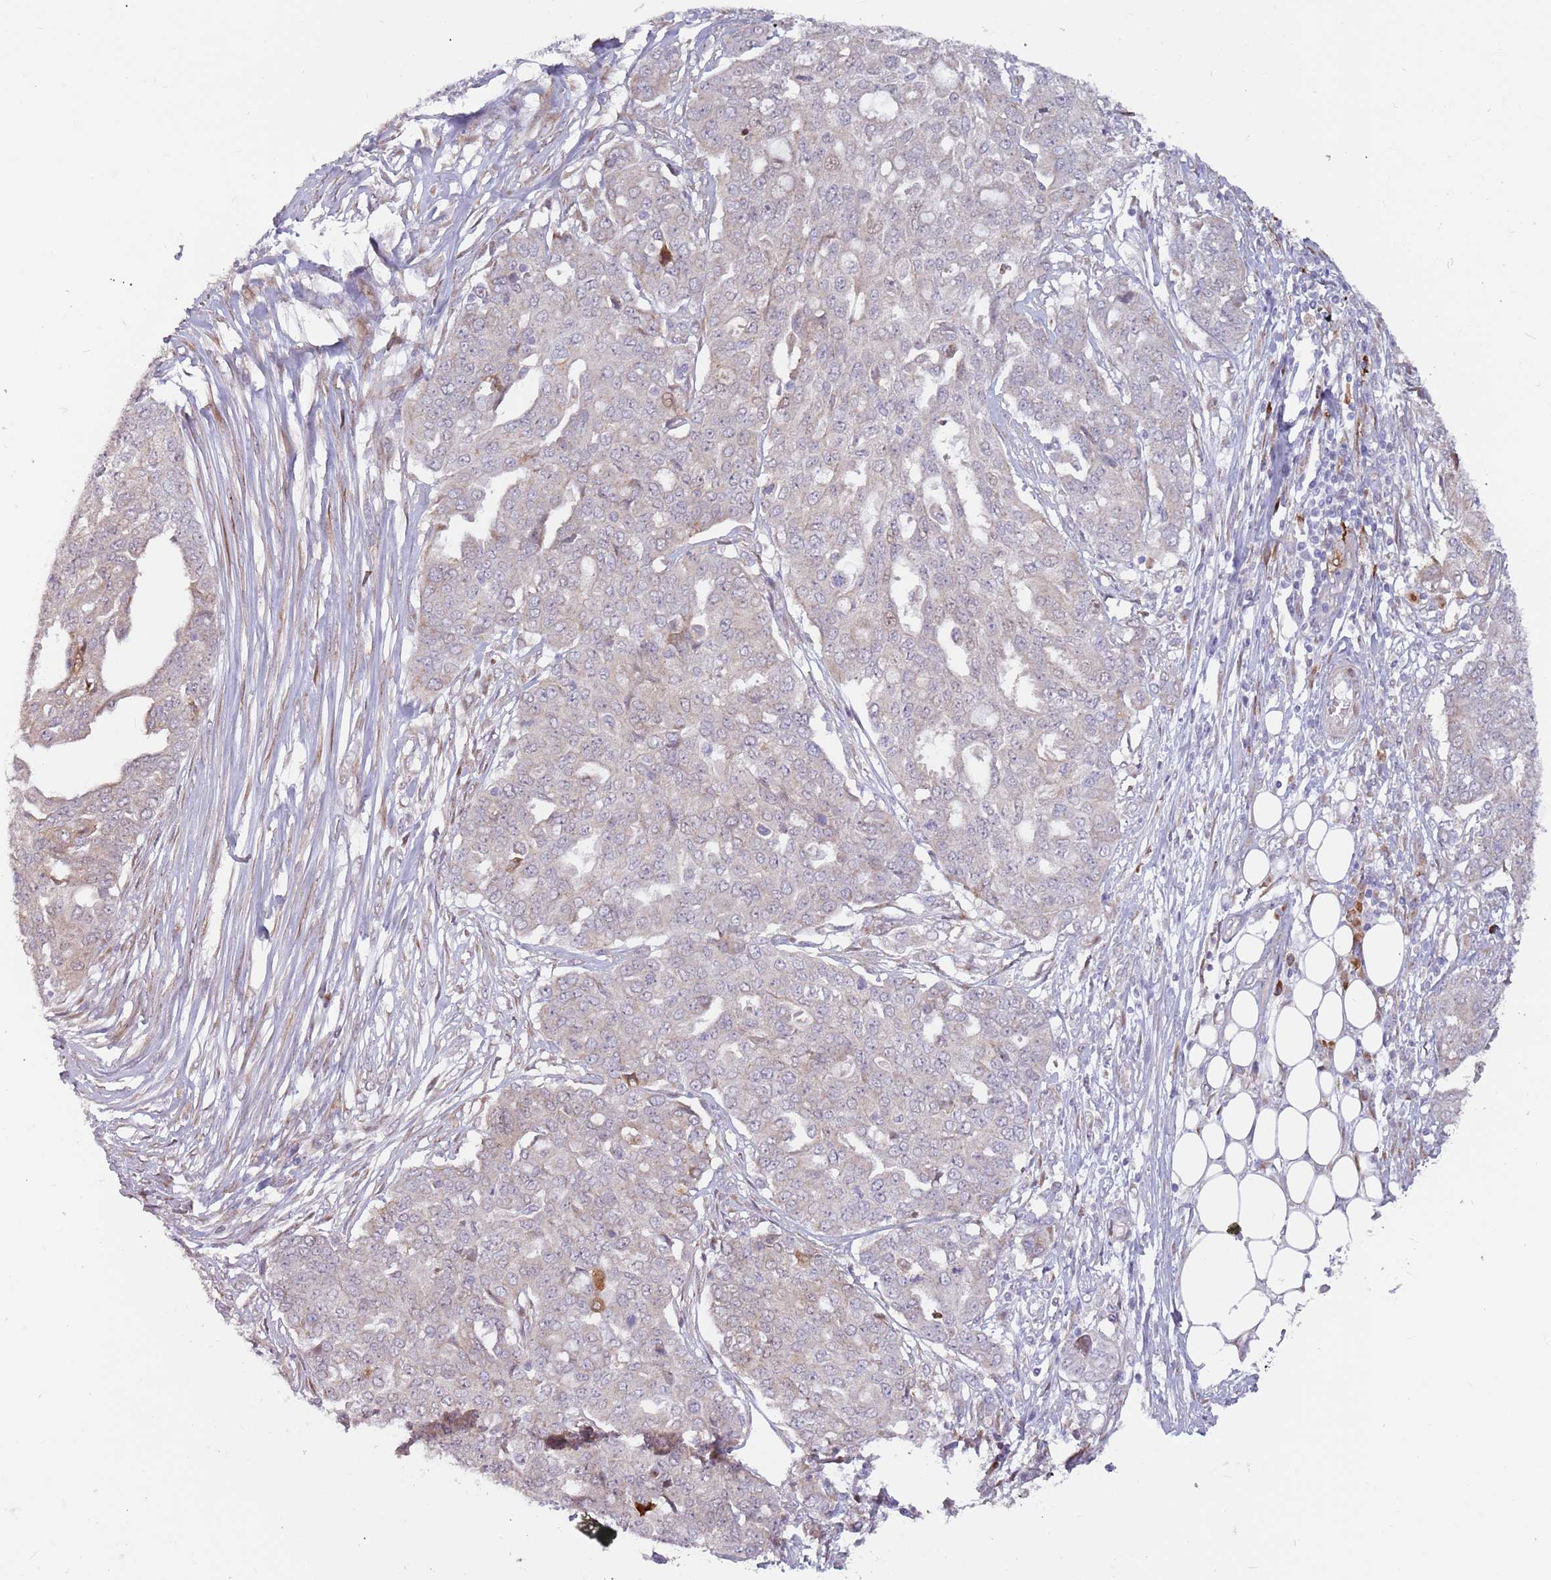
{"staining": {"intensity": "negative", "quantity": "none", "location": "none"}, "tissue": "ovarian cancer", "cell_type": "Tumor cells", "image_type": "cancer", "snomed": [{"axis": "morphology", "description": "Cystadenocarcinoma, serous, NOS"}, {"axis": "topography", "description": "Soft tissue"}, {"axis": "topography", "description": "Ovary"}], "caption": "This is an IHC photomicrograph of ovarian serous cystadenocarcinoma. There is no expression in tumor cells.", "gene": "CCDC150", "patient": {"sex": "female", "age": 57}}